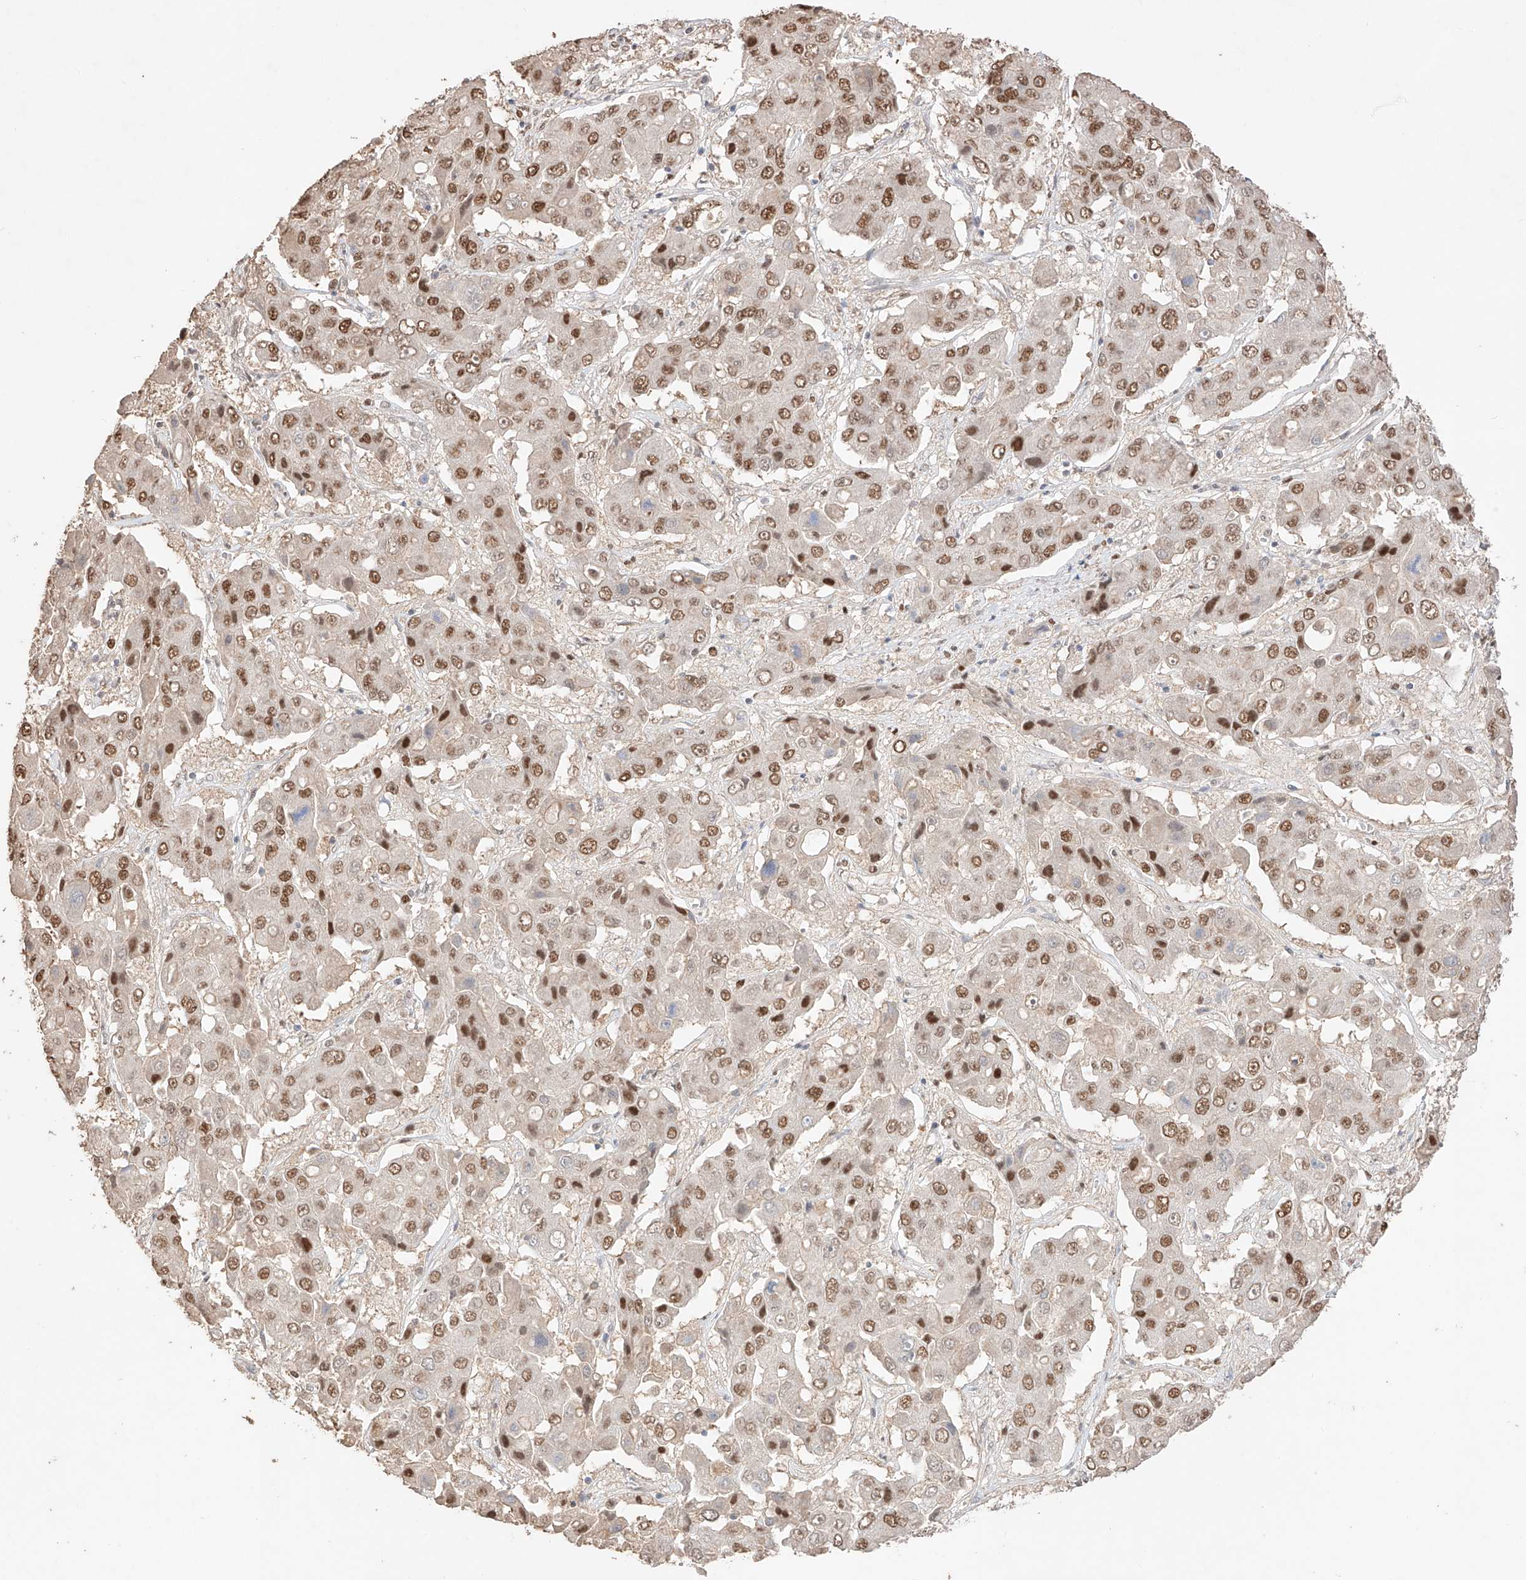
{"staining": {"intensity": "moderate", "quantity": ">75%", "location": "nuclear"}, "tissue": "liver cancer", "cell_type": "Tumor cells", "image_type": "cancer", "snomed": [{"axis": "morphology", "description": "Cholangiocarcinoma"}, {"axis": "topography", "description": "Liver"}], "caption": "Immunohistochemistry of human liver cholangiocarcinoma shows medium levels of moderate nuclear expression in approximately >75% of tumor cells.", "gene": "APIP", "patient": {"sex": "male", "age": 67}}